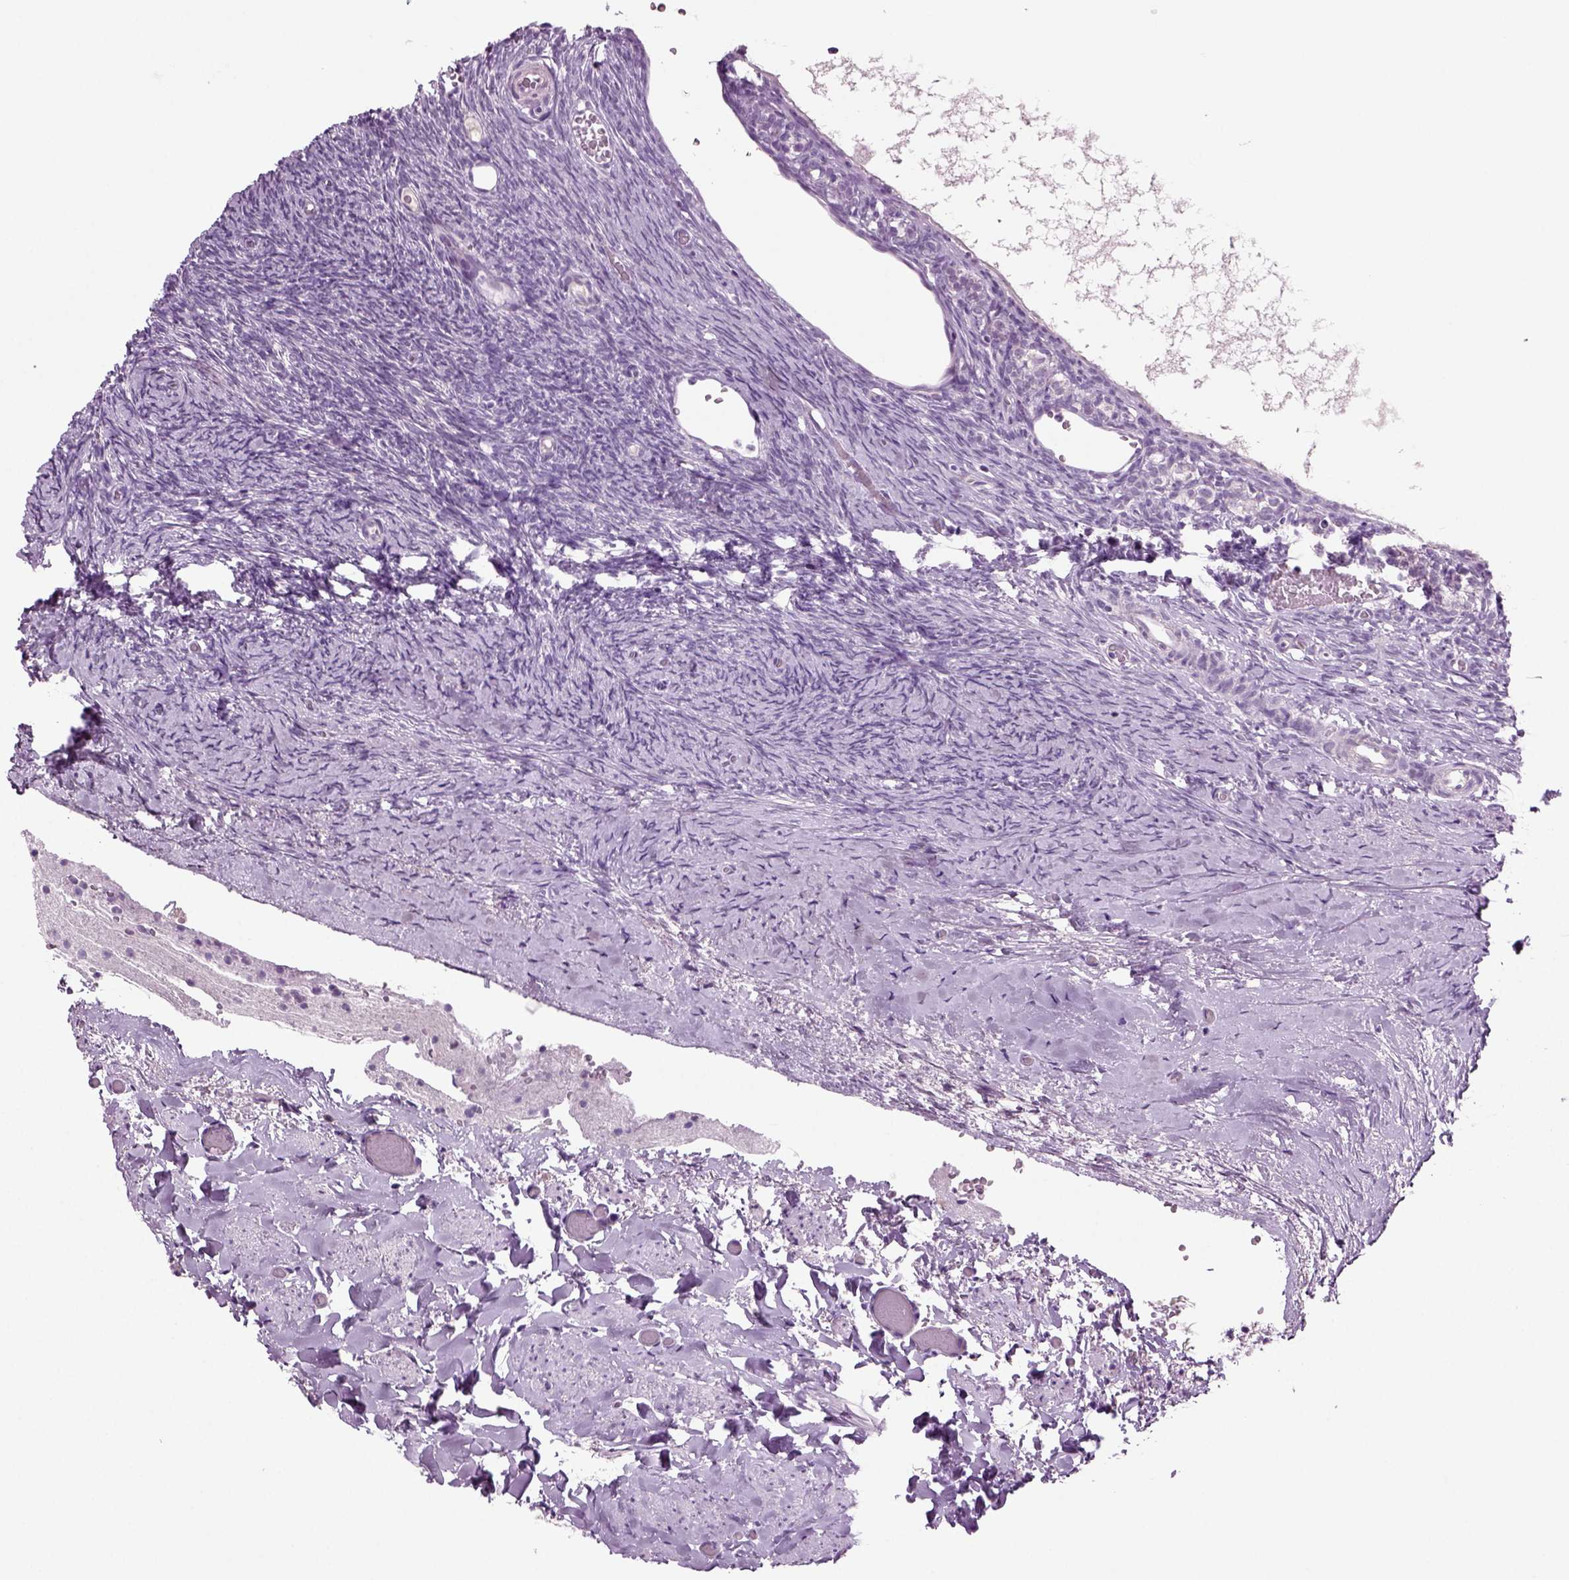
{"staining": {"intensity": "negative", "quantity": "none", "location": "none"}, "tissue": "ovary", "cell_type": "Follicle cells", "image_type": "normal", "snomed": [{"axis": "morphology", "description": "Normal tissue, NOS"}, {"axis": "topography", "description": "Ovary"}], "caption": "A high-resolution histopathology image shows immunohistochemistry staining of unremarkable ovary, which shows no significant expression in follicle cells.", "gene": "COL9A2", "patient": {"sex": "female", "age": 39}}